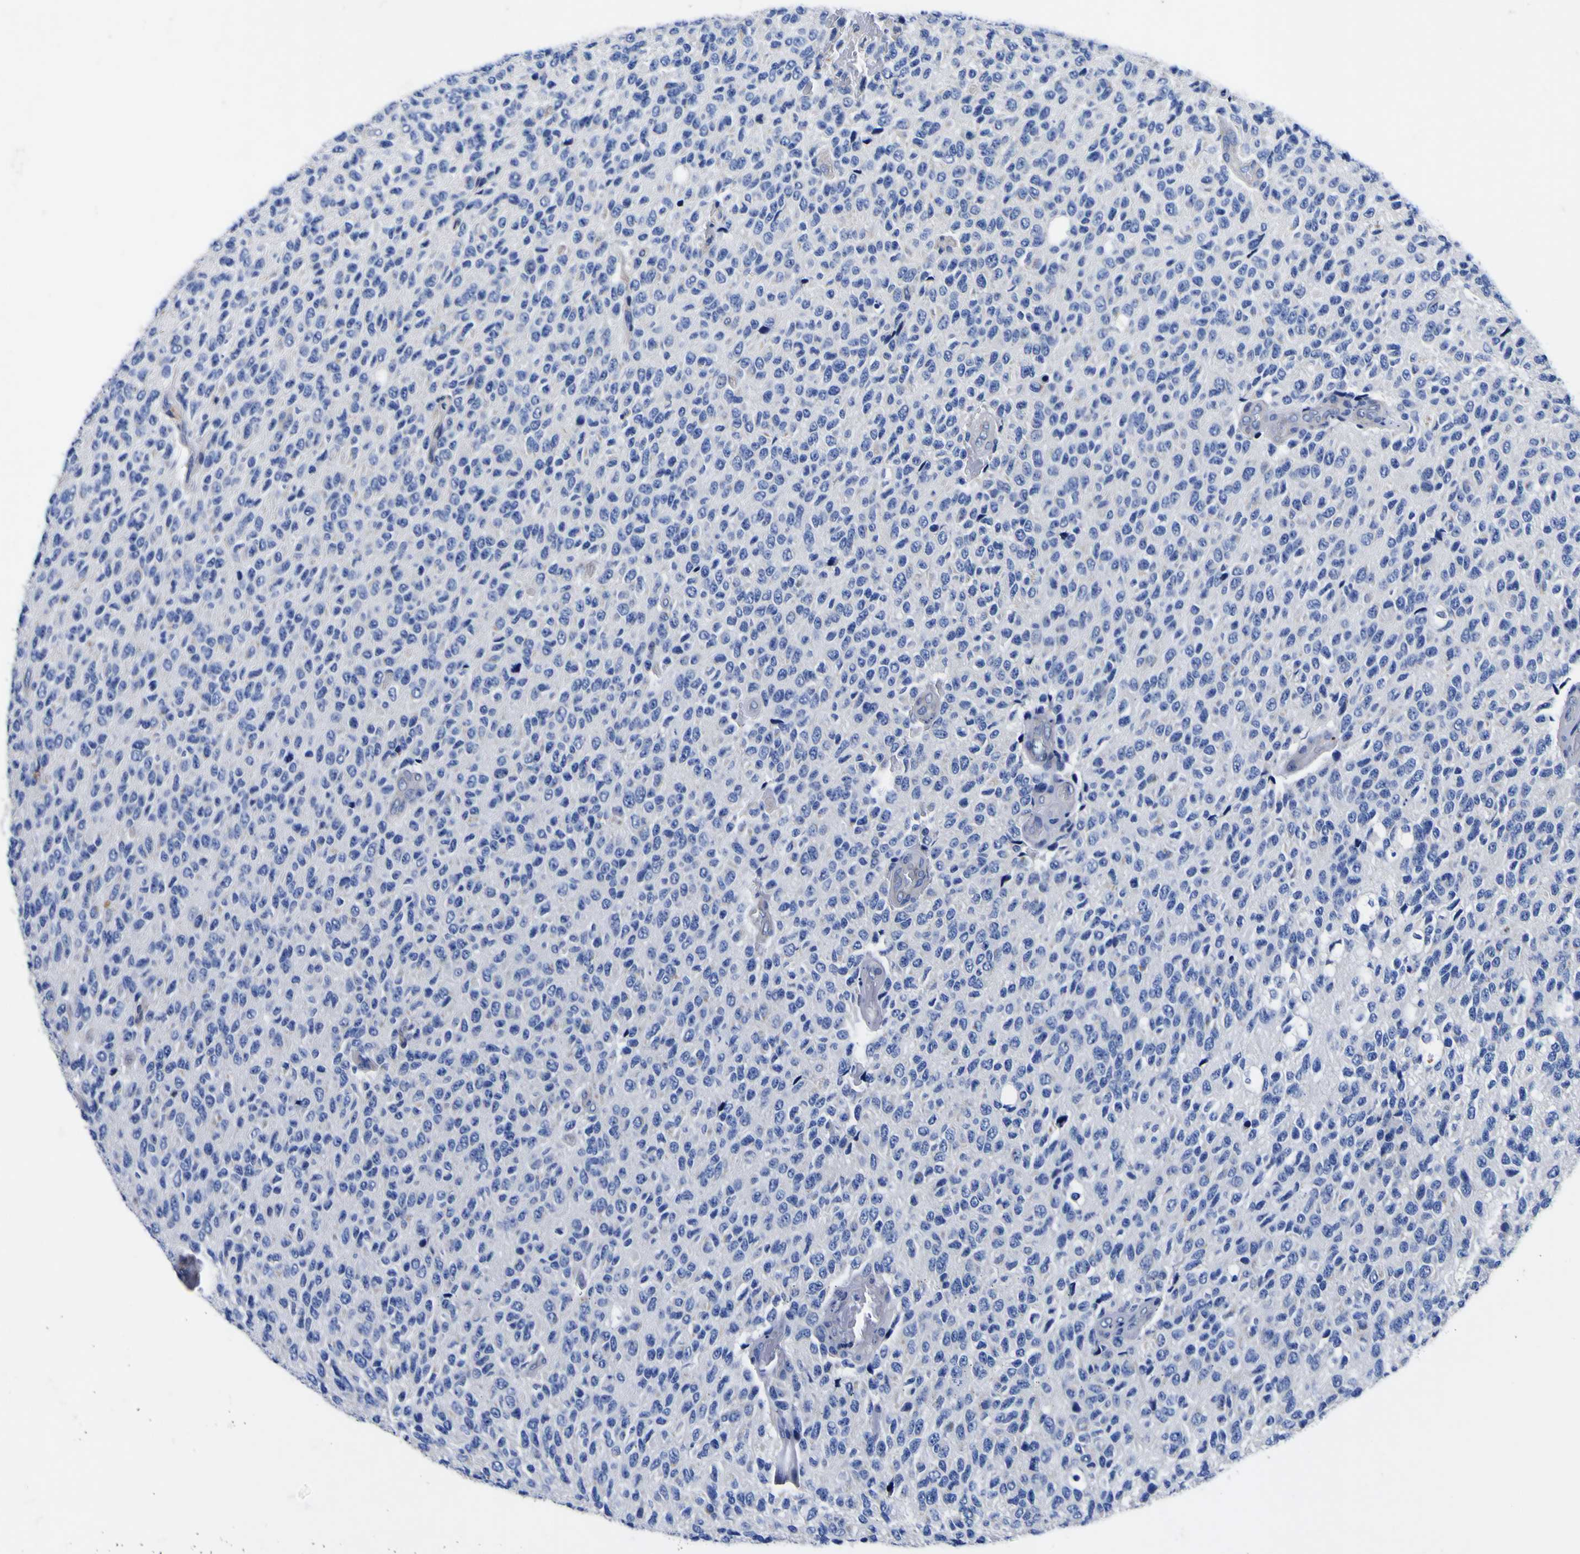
{"staining": {"intensity": "negative", "quantity": "none", "location": "none"}, "tissue": "glioma", "cell_type": "Tumor cells", "image_type": "cancer", "snomed": [{"axis": "morphology", "description": "Glioma, malignant, High grade"}, {"axis": "topography", "description": "pancreas cauda"}], "caption": "High magnification brightfield microscopy of glioma stained with DAB (3,3'-diaminobenzidine) (brown) and counterstained with hematoxylin (blue): tumor cells show no significant positivity. (Brightfield microscopy of DAB immunohistochemistry (IHC) at high magnification).", "gene": "VASN", "patient": {"sex": "male", "age": 60}}